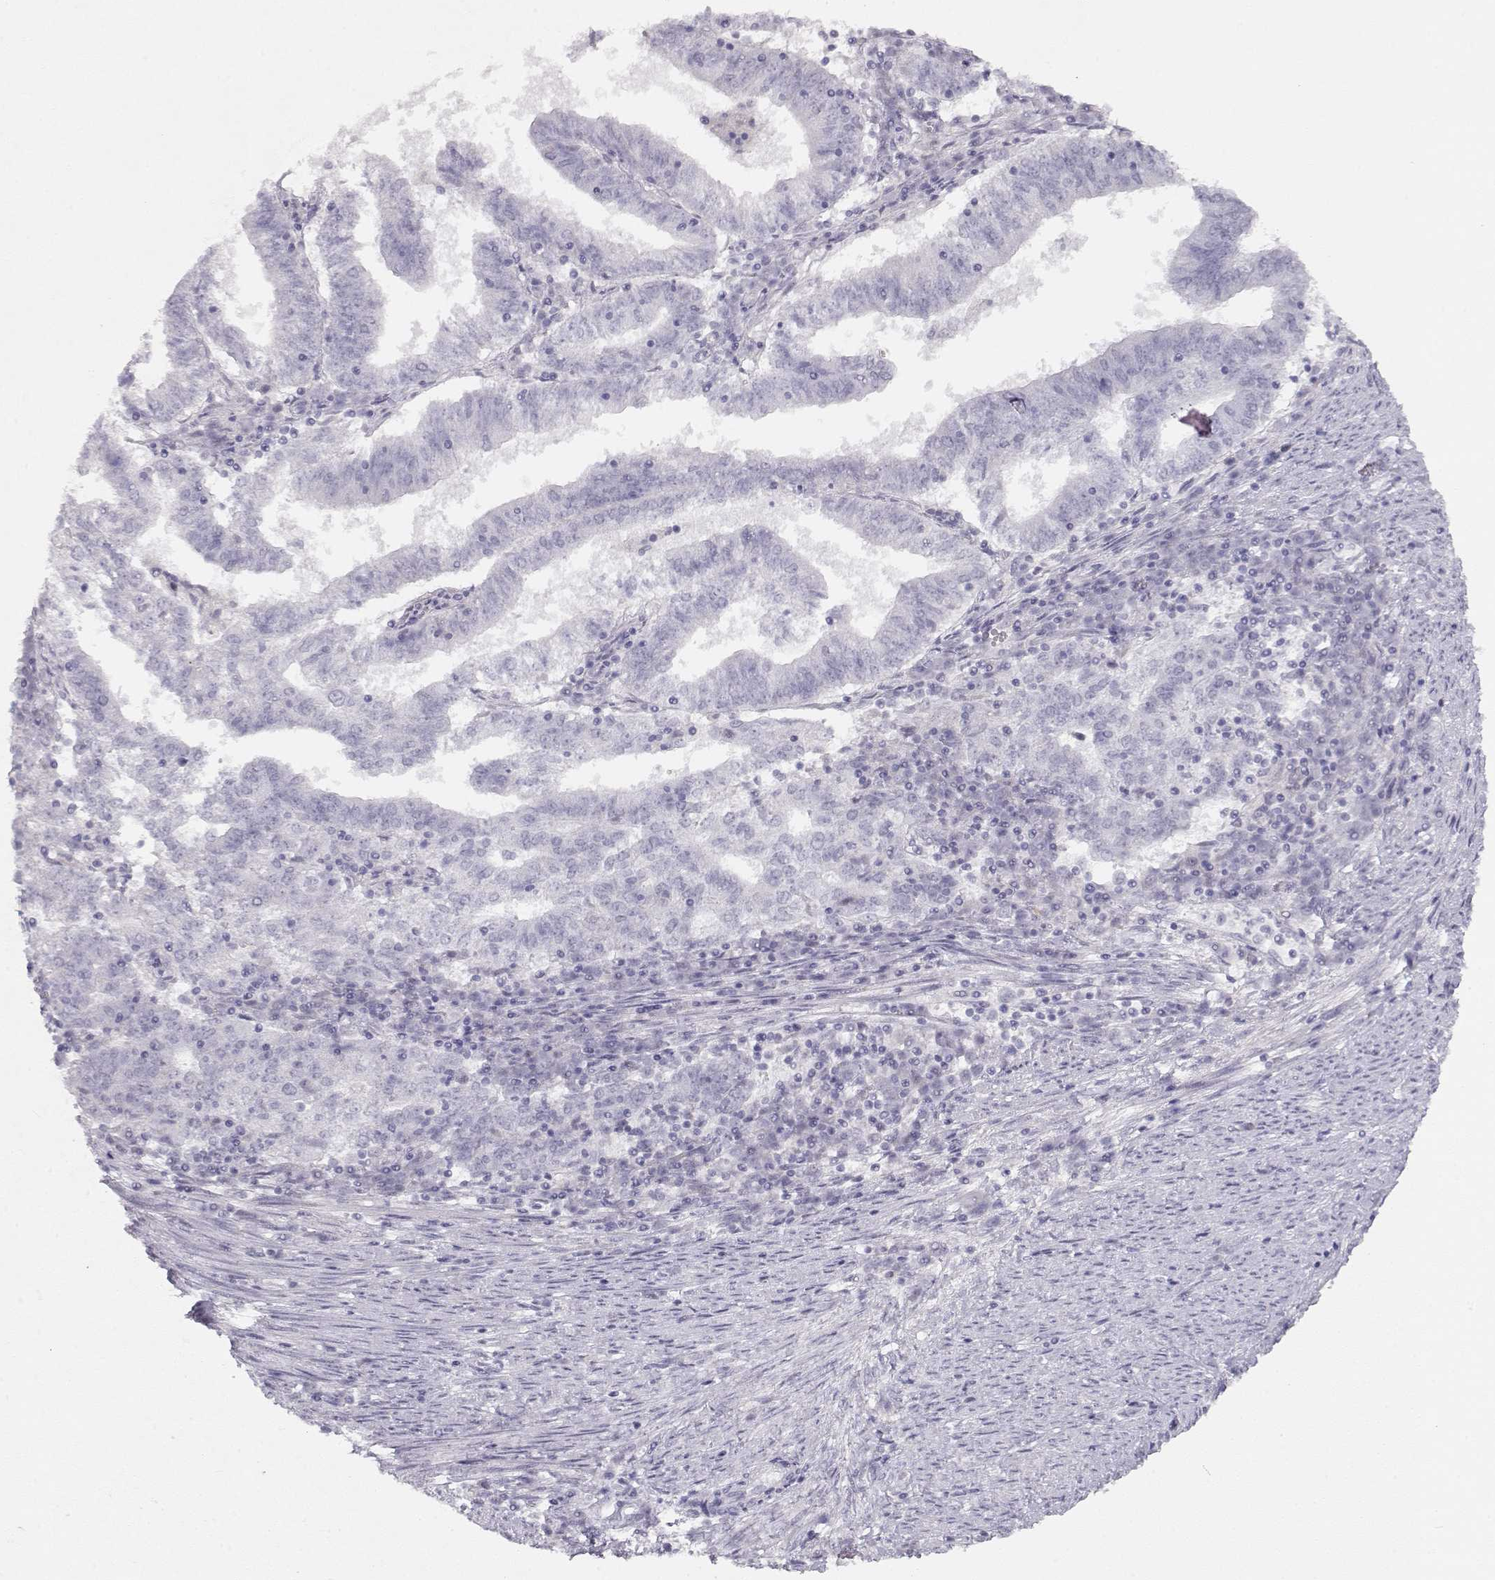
{"staining": {"intensity": "negative", "quantity": "none", "location": "none"}, "tissue": "endometrial cancer", "cell_type": "Tumor cells", "image_type": "cancer", "snomed": [{"axis": "morphology", "description": "Adenocarcinoma, NOS"}, {"axis": "topography", "description": "Endometrium"}], "caption": "Immunohistochemistry photomicrograph of neoplastic tissue: endometrial adenocarcinoma stained with DAB shows no significant protein positivity in tumor cells.", "gene": "IMPG1", "patient": {"sex": "female", "age": 82}}